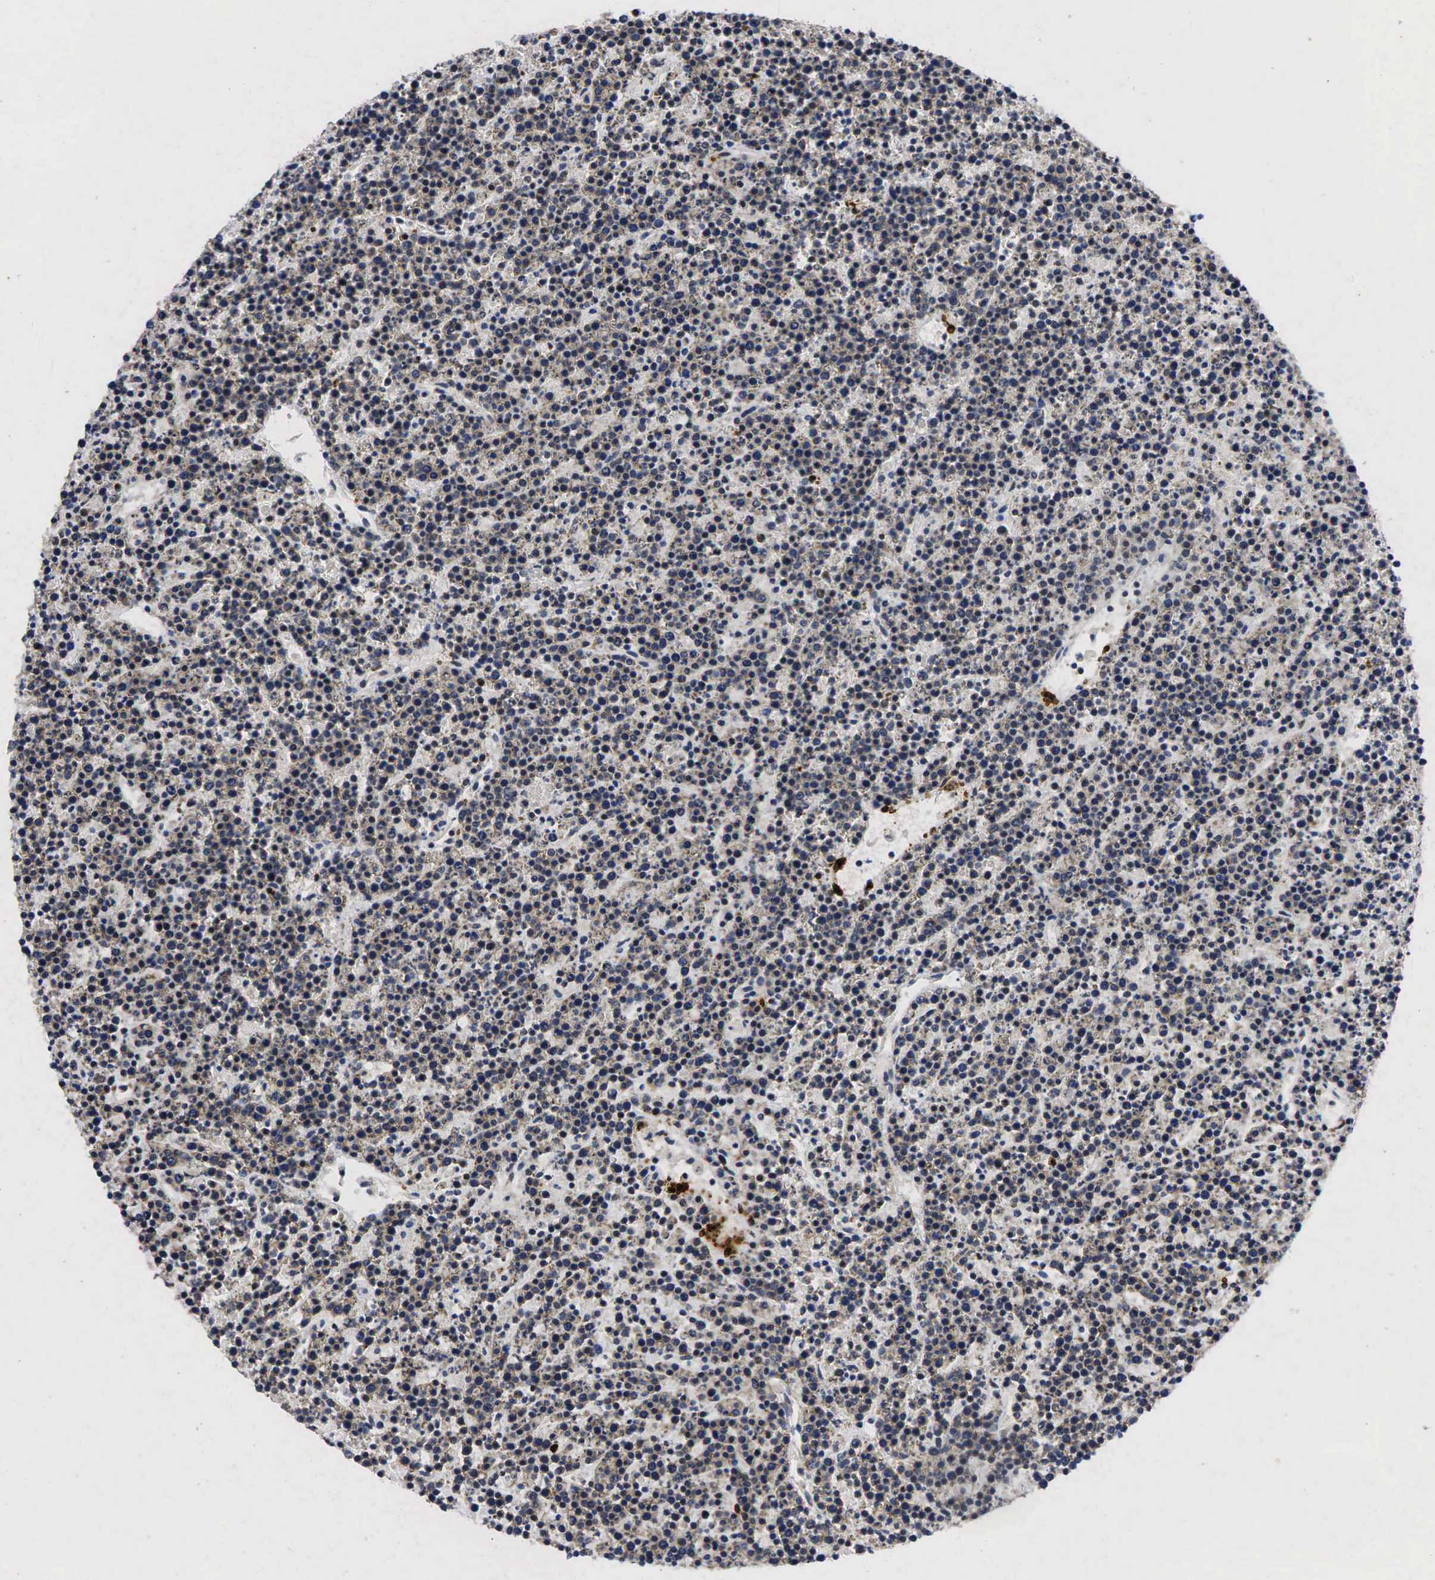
{"staining": {"intensity": "moderate", "quantity": "25%-75%", "location": "cytoplasmic/membranous,nuclear"}, "tissue": "lymphoma", "cell_type": "Tumor cells", "image_type": "cancer", "snomed": [{"axis": "morphology", "description": "Malignant lymphoma, non-Hodgkin's type, High grade"}, {"axis": "topography", "description": "Ovary"}], "caption": "Moderate cytoplasmic/membranous and nuclear expression is seen in about 25%-75% of tumor cells in lymphoma.", "gene": "PGR", "patient": {"sex": "female", "age": 56}}